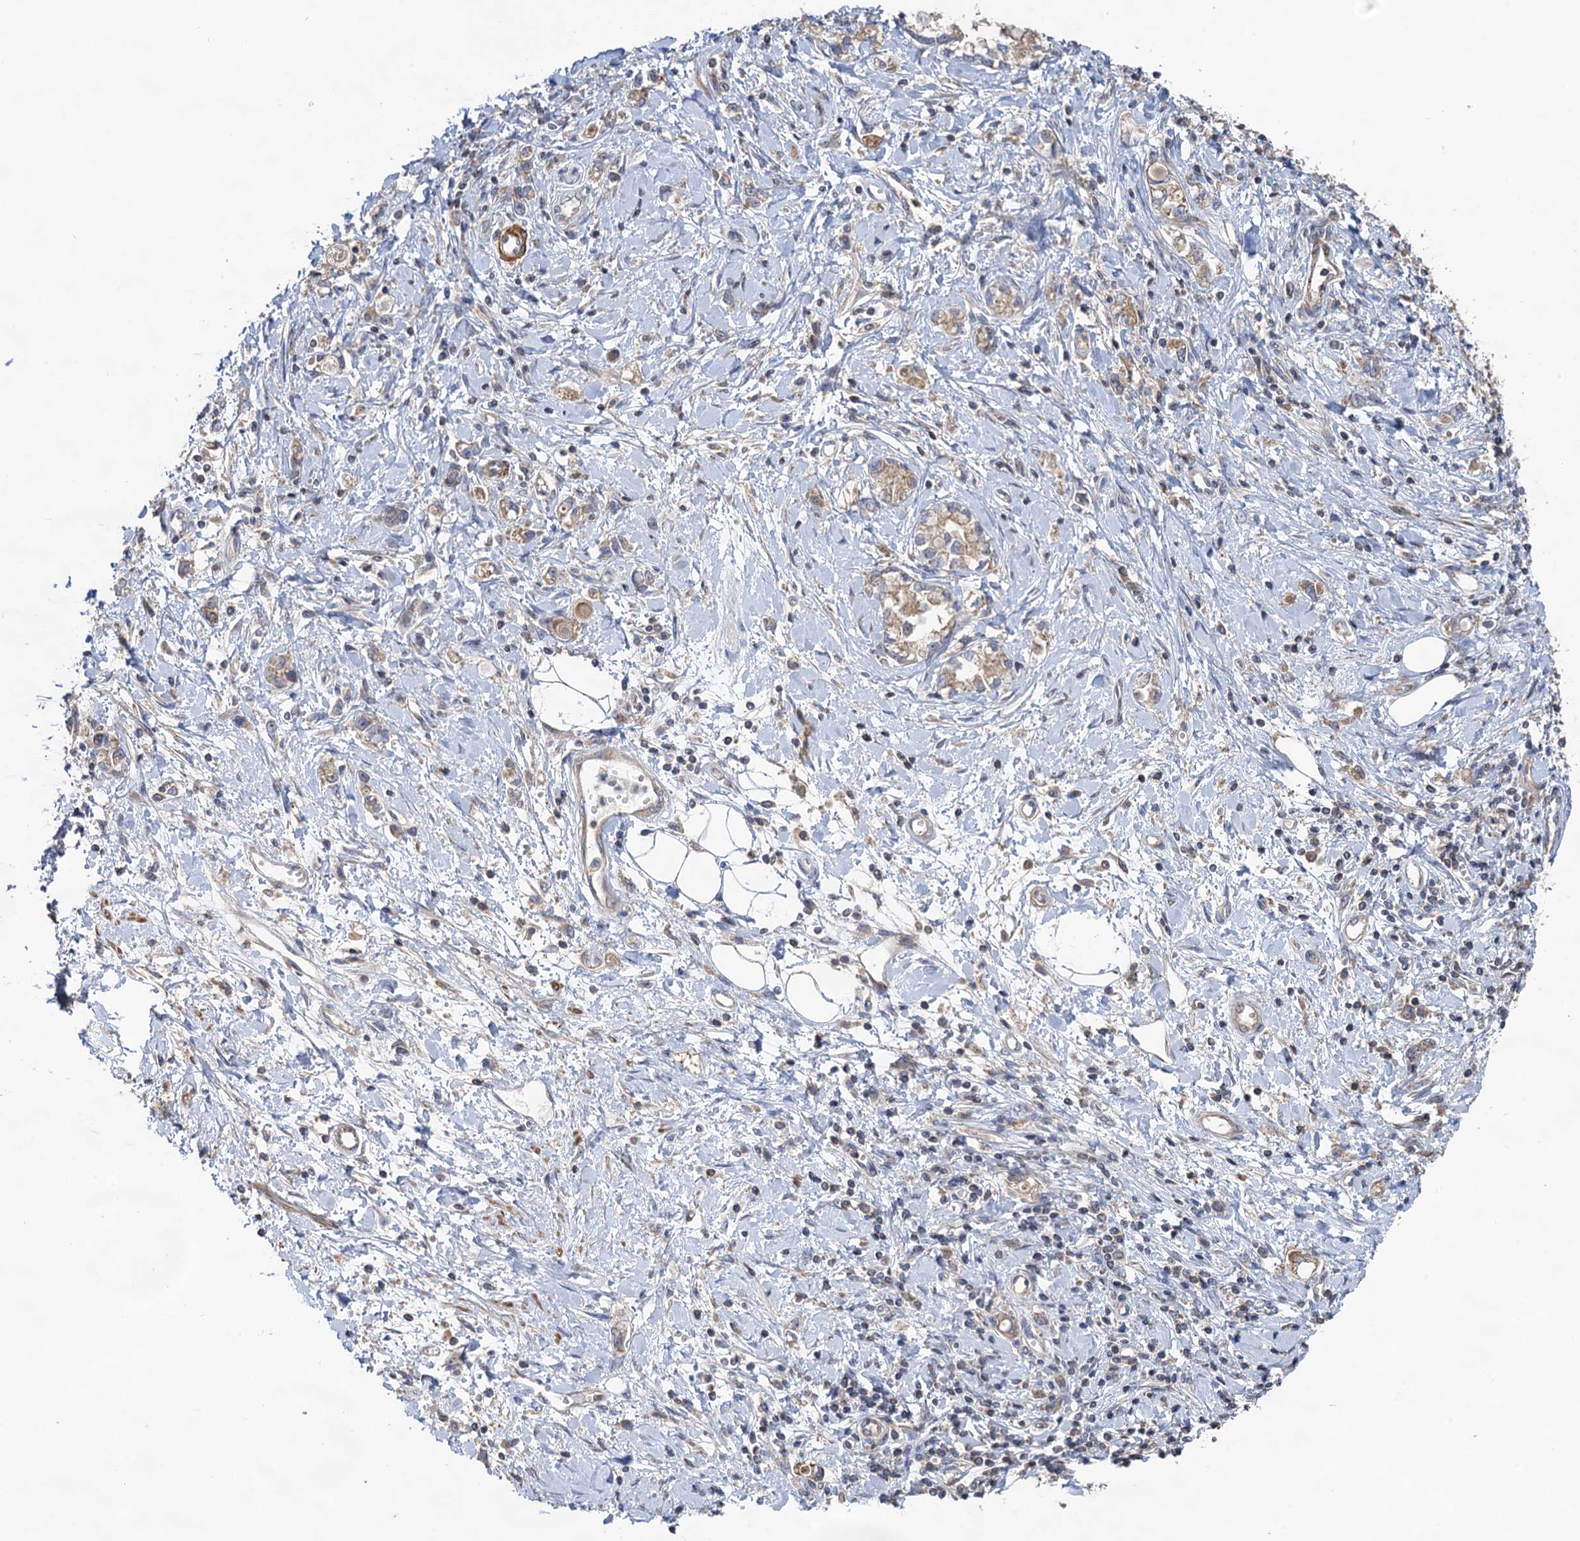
{"staining": {"intensity": "weak", "quantity": "25%-75%", "location": "cytoplasmic/membranous"}, "tissue": "stomach cancer", "cell_type": "Tumor cells", "image_type": "cancer", "snomed": [{"axis": "morphology", "description": "Adenocarcinoma, NOS"}, {"axis": "topography", "description": "Stomach"}], "caption": "There is low levels of weak cytoplasmic/membranous positivity in tumor cells of stomach cancer, as demonstrated by immunohistochemical staining (brown color).", "gene": "WDR88", "patient": {"sex": "female", "age": 76}}